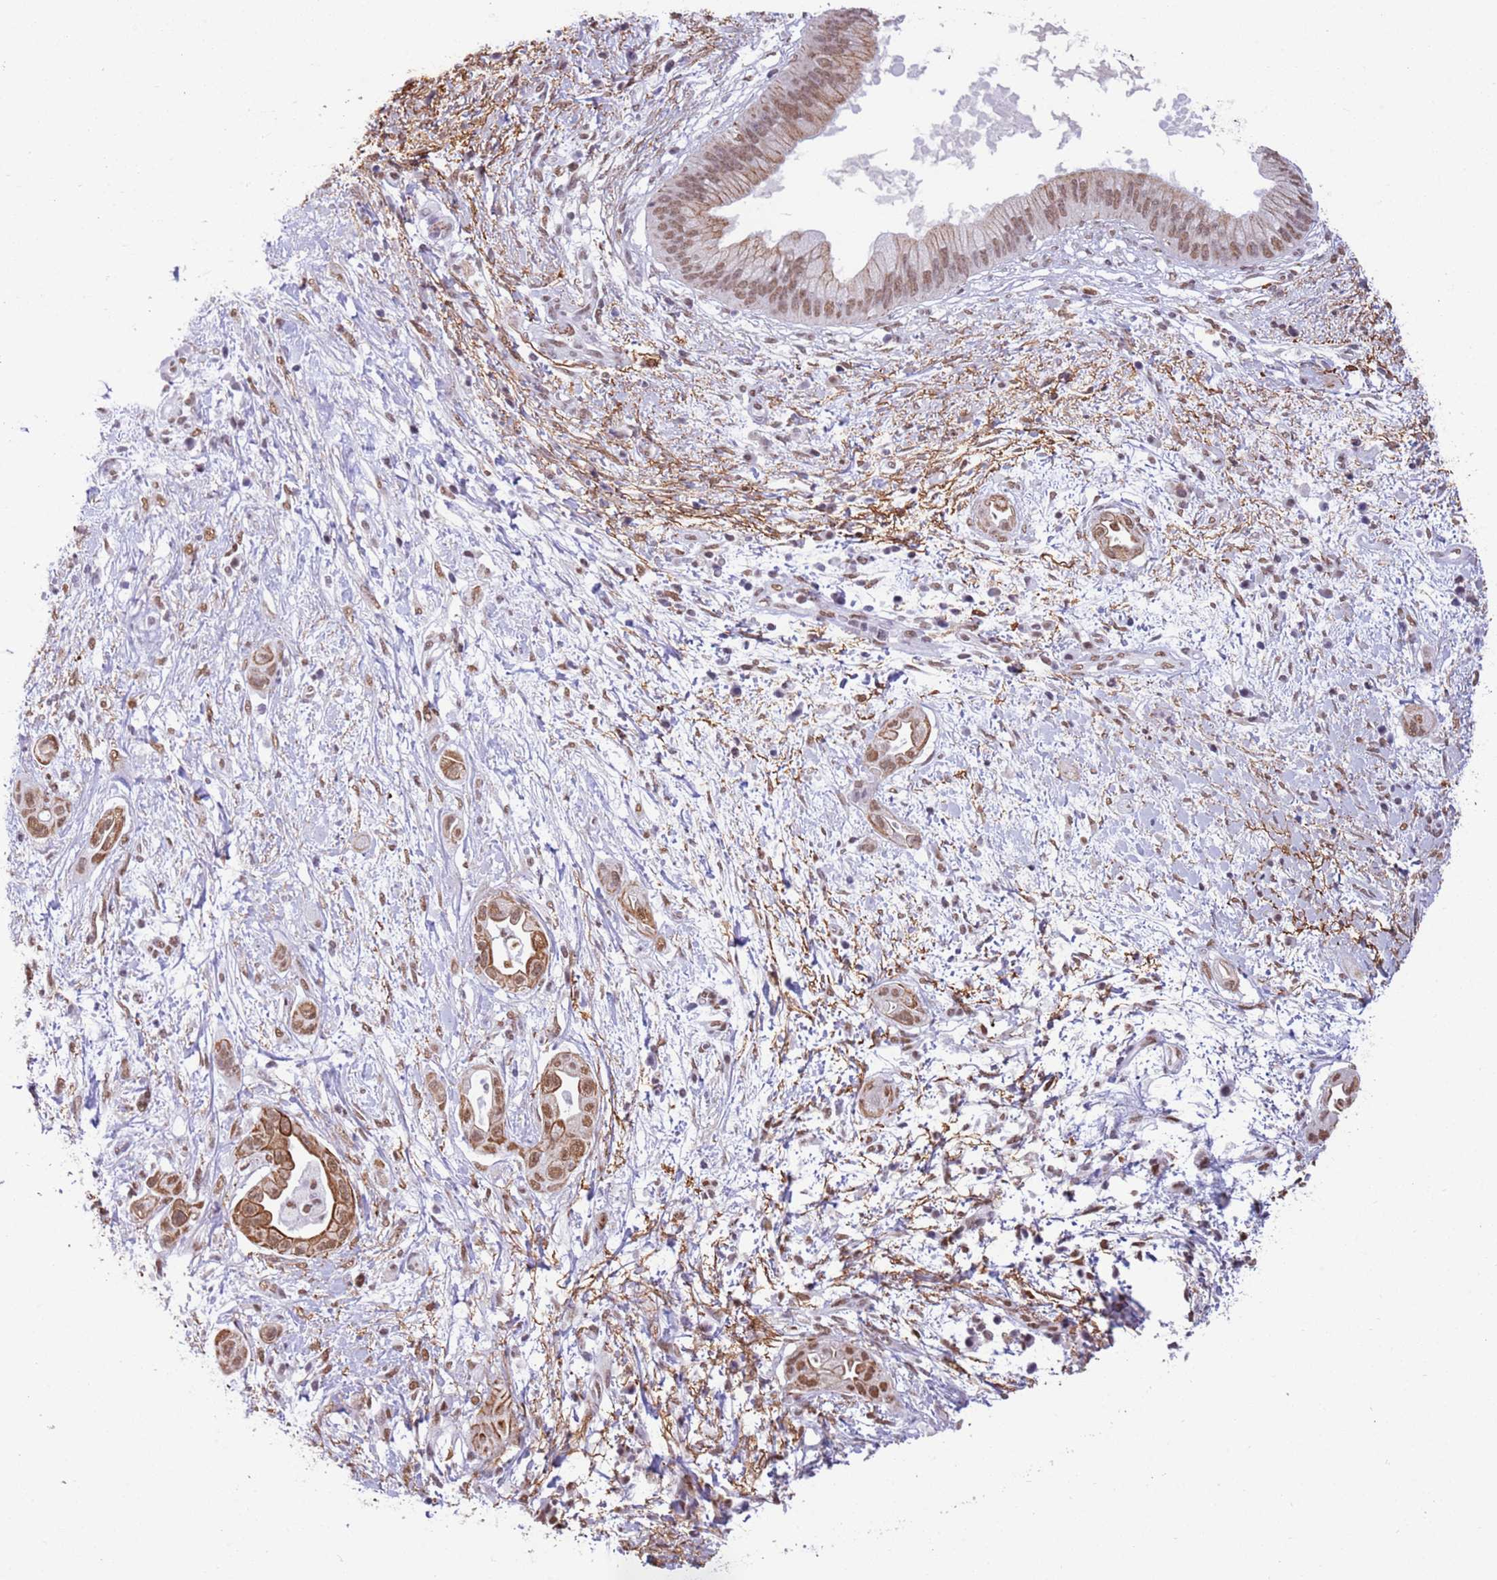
{"staining": {"intensity": "moderate", "quantity": ">75%", "location": "cytoplasmic/membranous,nuclear"}, "tissue": "pancreatic cancer", "cell_type": "Tumor cells", "image_type": "cancer", "snomed": [{"axis": "morphology", "description": "Adenocarcinoma, NOS"}, {"axis": "topography", "description": "Pancreas"}], "caption": "Protein staining exhibits moderate cytoplasmic/membranous and nuclear staining in approximately >75% of tumor cells in pancreatic cancer (adenocarcinoma).", "gene": "TRIM32", "patient": {"sex": "male", "age": 68}}